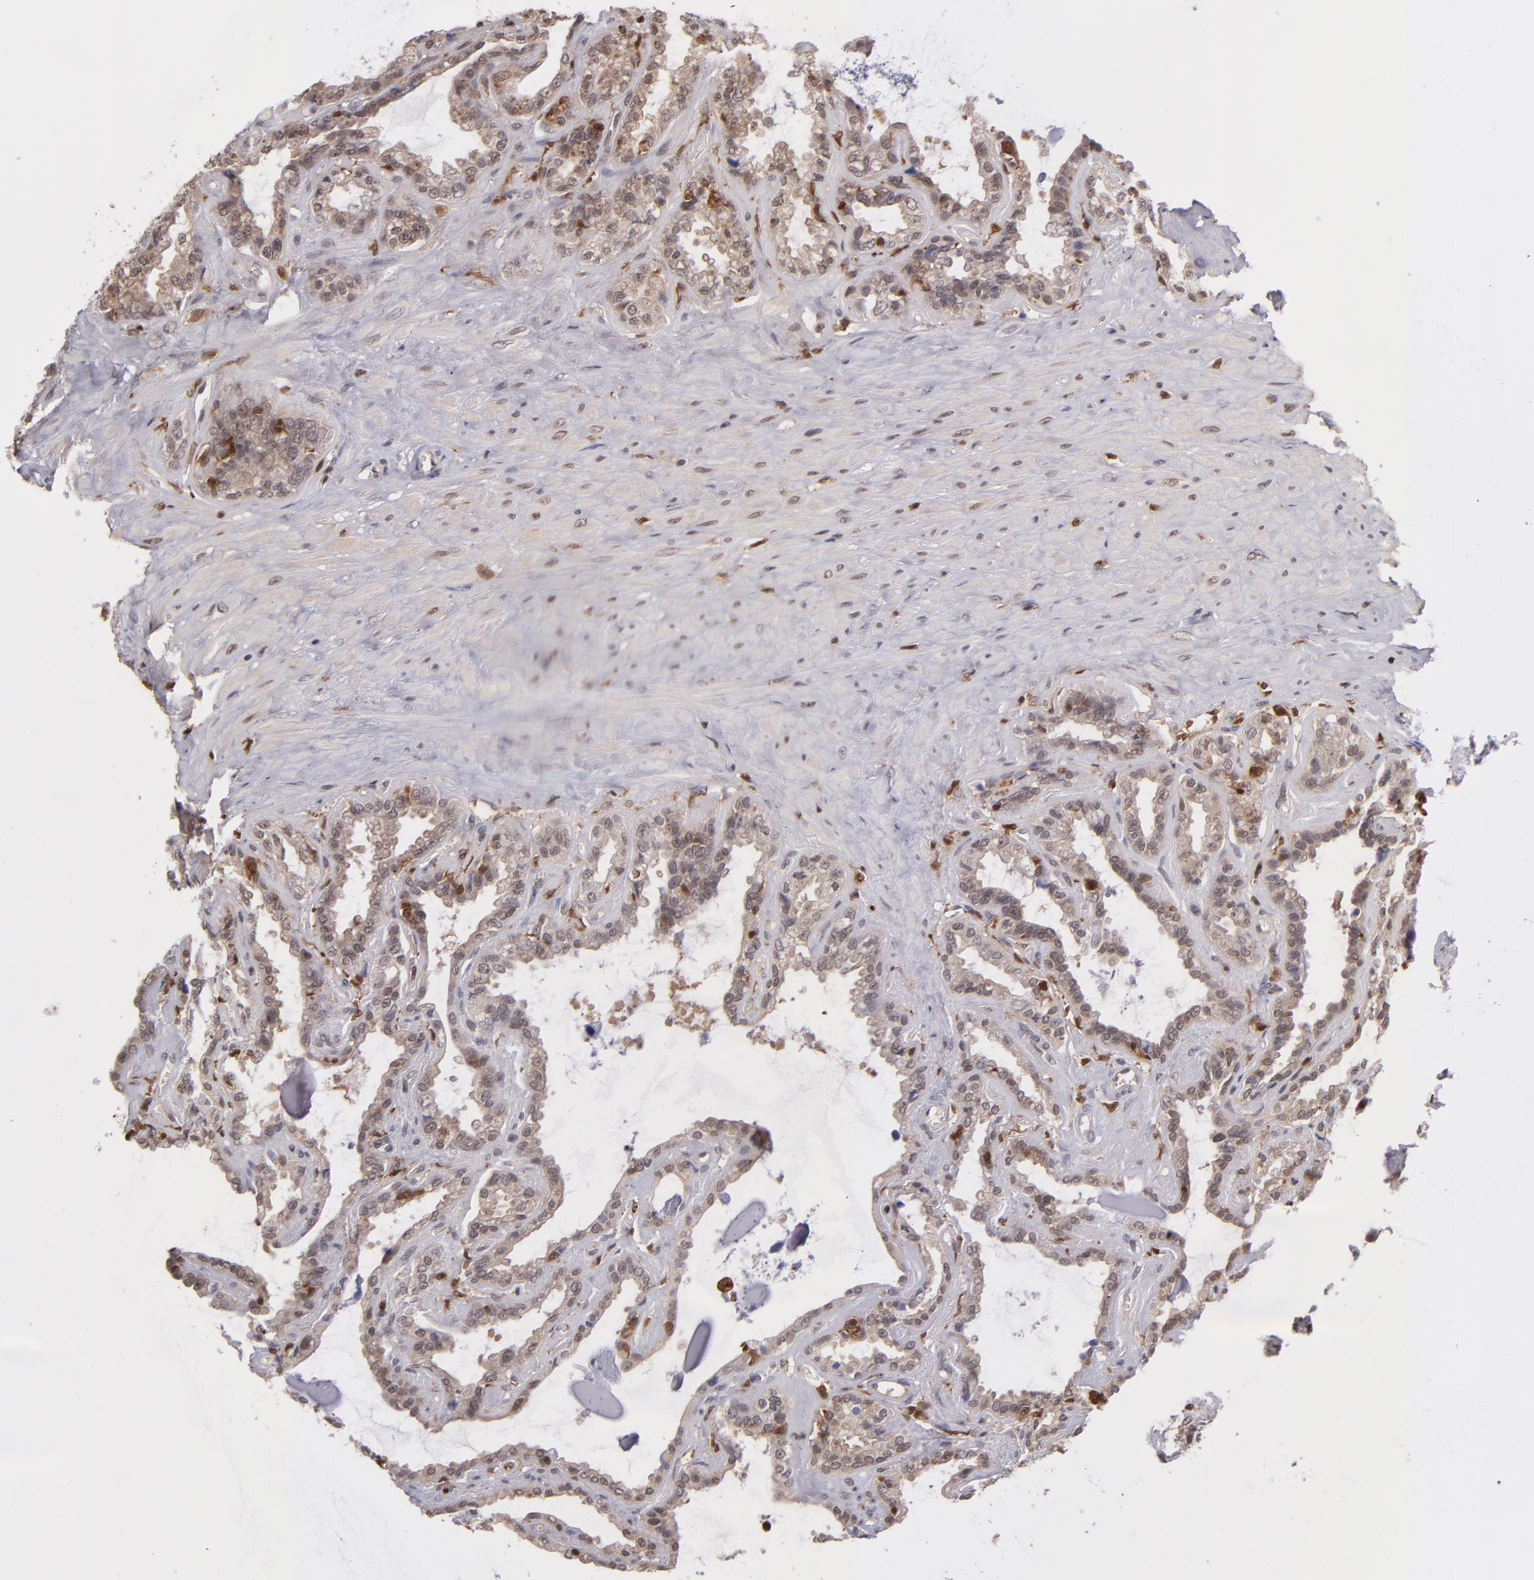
{"staining": {"intensity": "weak", "quantity": ">75%", "location": "cytoplasmic/membranous,nuclear"}, "tissue": "seminal vesicle", "cell_type": "Glandular cells", "image_type": "normal", "snomed": [{"axis": "morphology", "description": "Normal tissue, NOS"}, {"axis": "morphology", "description": "Inflammation, NOS"}, {"axis": "topography", "description": "Urinary bladder"}, {"axis": "topography", "description": "Prostate"}, {"axis": "topography", "description": "Seminal veicle"}], "caption": "Protein expression by immunohistochemistry shows weak cytoplasmic/membranous,nuclear expression in approximately >75% of glandular cells in normal seminal vesicle.", "gene": "GRB2", "patient": {"sex": "male", "age": 82}}